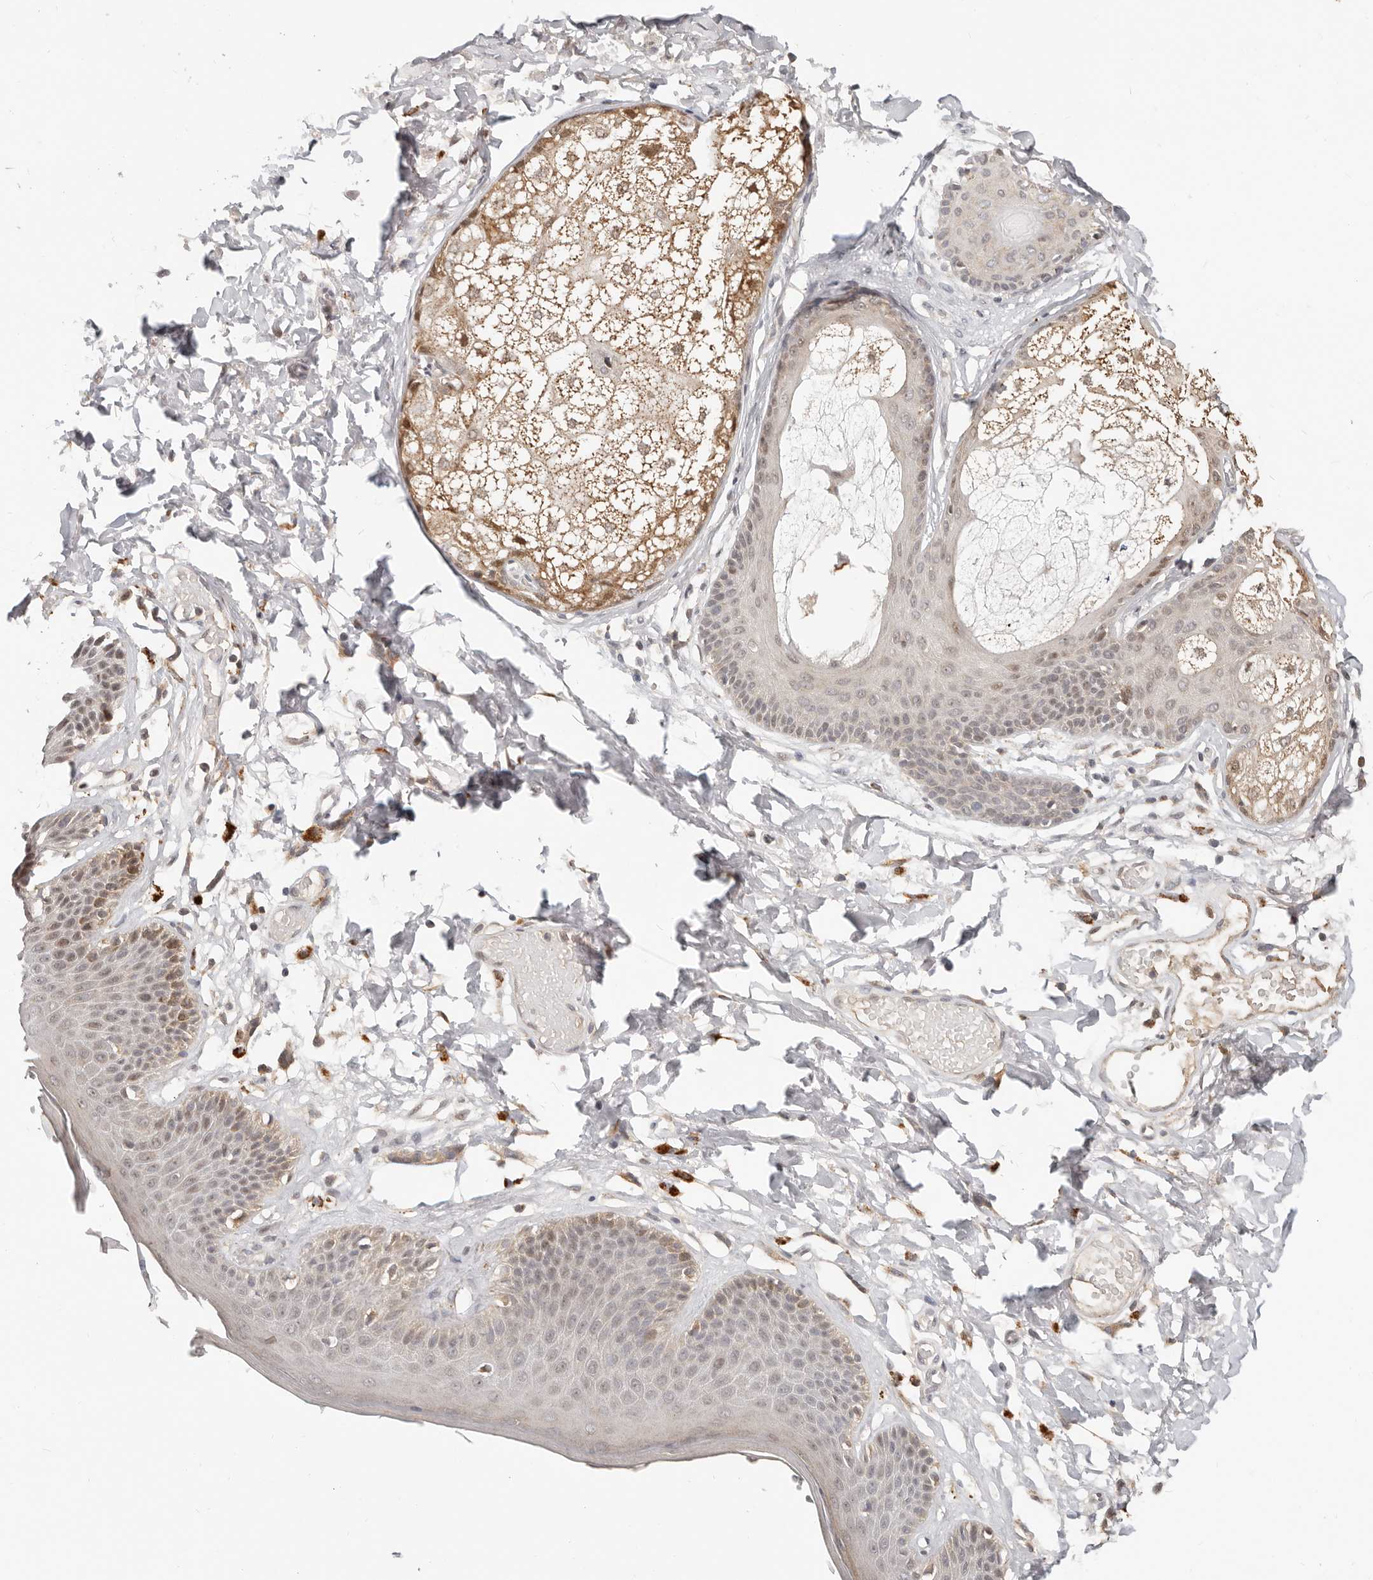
{"staining": {"intensity": "moderate", "quantity": ">75%", "location": "cytoplasmic/membranous,nuclear"}, "tissue": "skin", "cell_type": "Epidermal cells", "image_type": "normal", "snomed": [{"axis": "morphology", "description": "Normal tissue, NOS"}, {"axis": "topography", "description": "Vulva"}], "caption": "Immunohistochemical staining of benign human skin shows medium levels of moderate cytoplasmic/membranous,nuclear positivity in about >75% of epidermal cells.", "gene": "ZRANB1", "patient": {"sex": "female", "age": 73}}